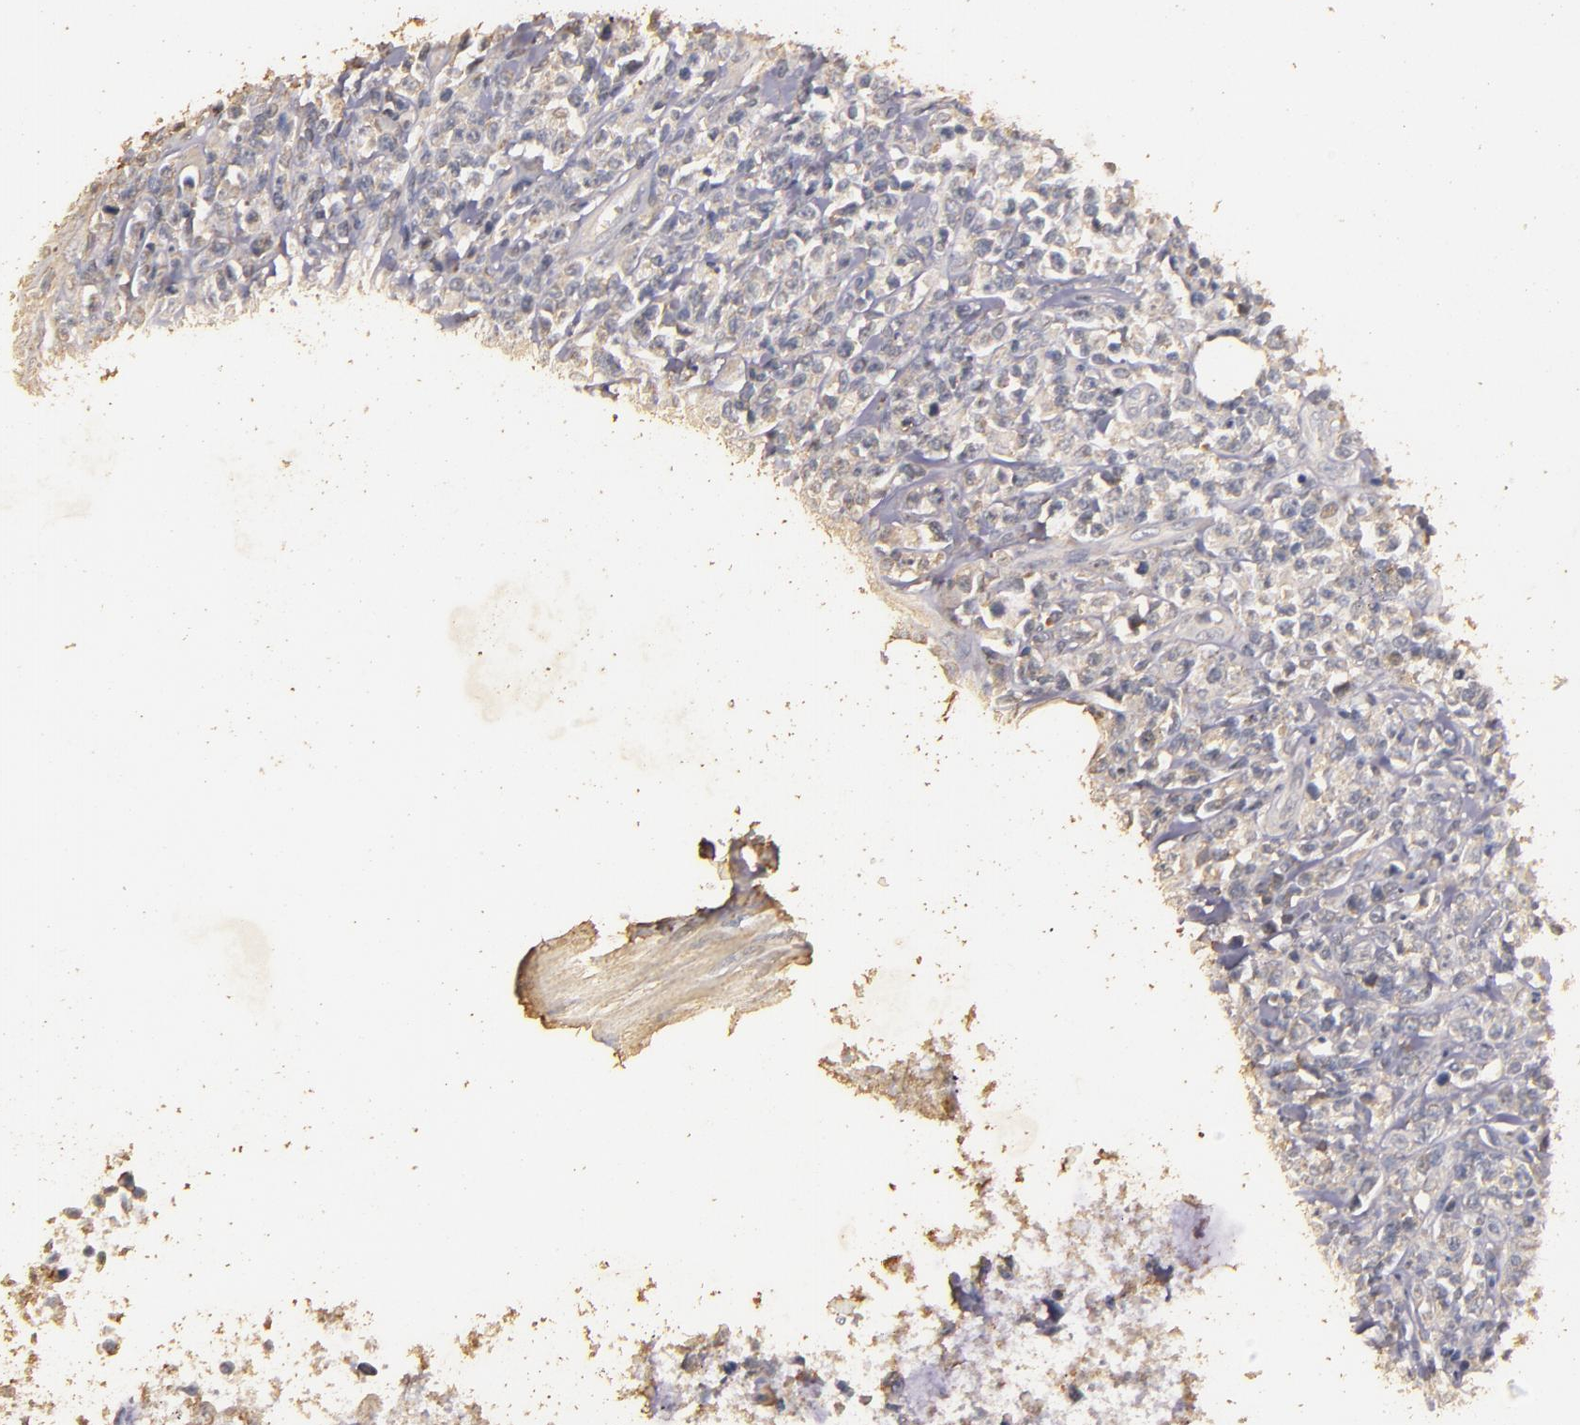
{"staining": {"intensity": "weak", "quantity": "25%-75%", "location": "cytoplasmic/membranous"}, "tissue": "lymphoma", "cell_type": "Tumor cells", "image_type": "cancer", "snomed": [{"axis": "morphology", "description": "Malignant lymphoma, non-Hodgkin's type, High grade"}, {"axis": "topography", "description": "Colon"}], "caption": "High-magnification brightfield microscopy of malignant lymphoma, non-Hodgkin's type (high-grade) stained with DAB (brown) and counterstained with hematoxylin (blue). tumor cells exhibit weak cytoplasmic/membranous positivity is appreciated in approximately25%-75% of cells.", "gene": "BCL2L13", "patient": {"sex": "male", "age": 82}}